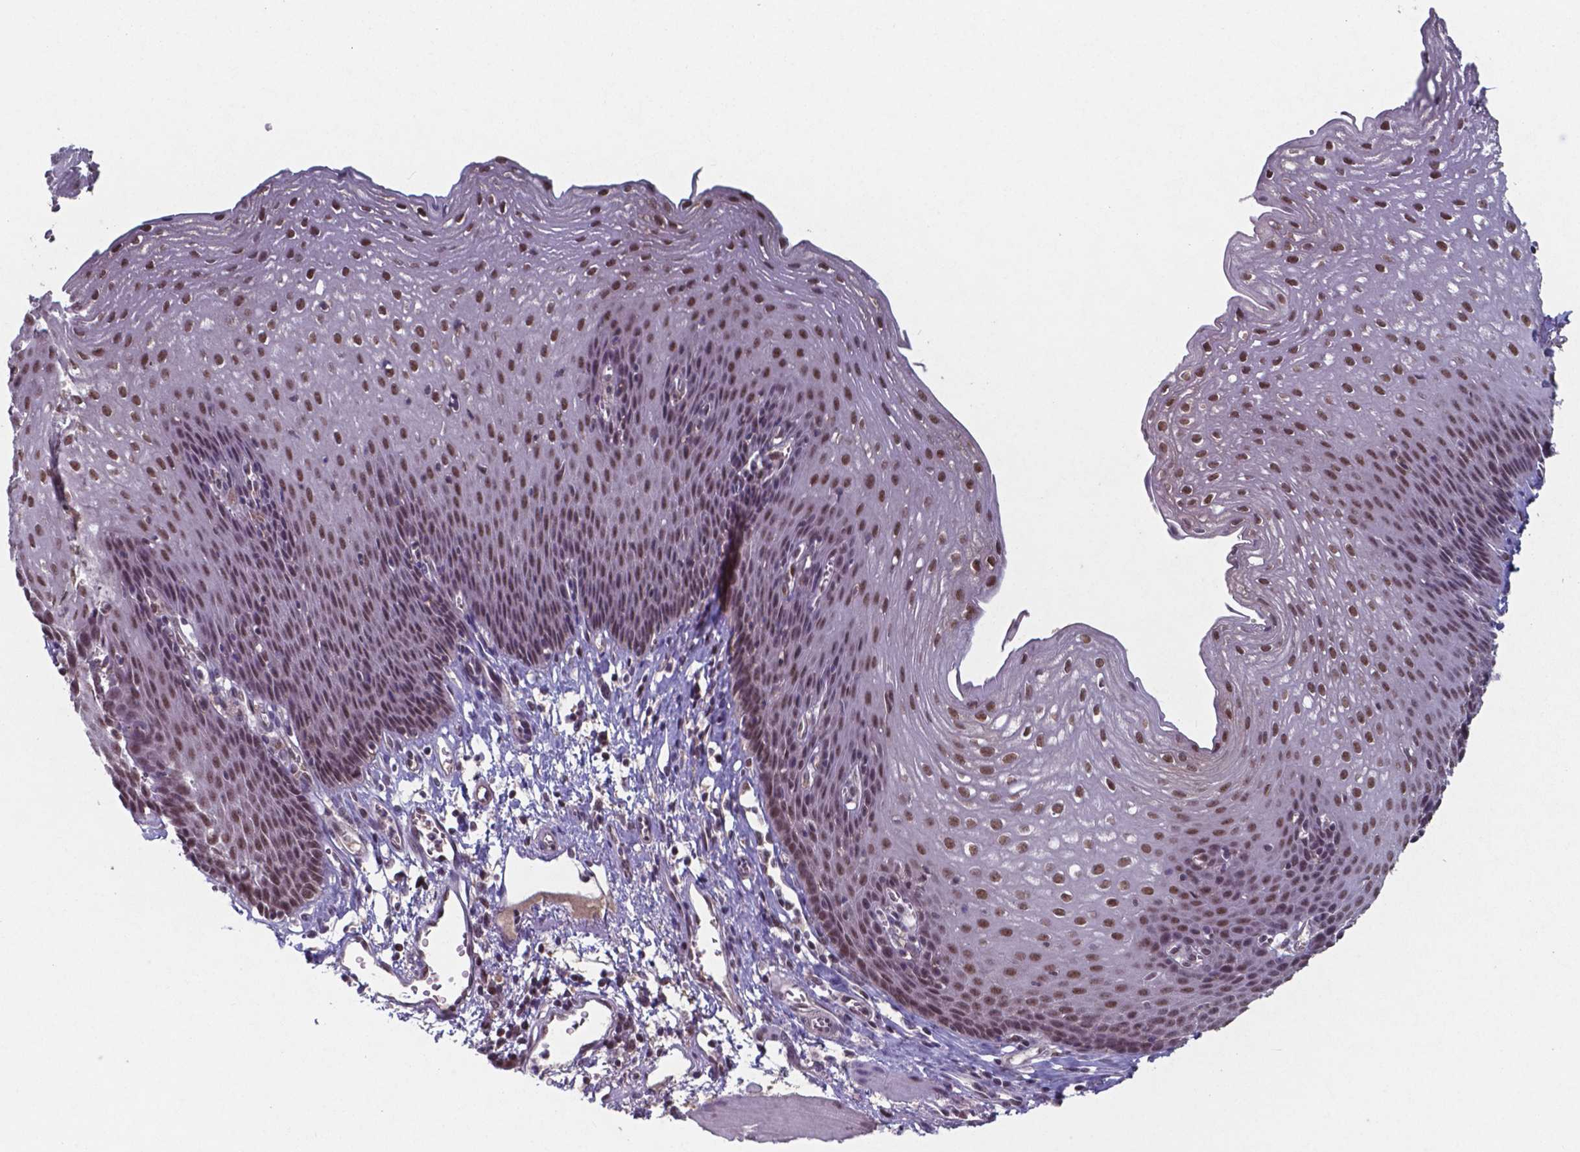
{"staining": {"intensity": "moderate", "quantity": ">75%", "location": "nuclear"}, "tissue": "esophagus", "cell_type": "Squamous epithelial cells", "image_type": "normal", "snomed": [{"axis": "morphology", "description": "Normal tissue, NOS"}, {"axis": "topography", "description": "Esophagus"}], "caption": "Immunohistochemistry (DAB (3,3'-diaminobenzidine)) staining of benign esophagus demonstrates moderate nuclear protein staining in about >75% of squamous epithelial cells. The protein of interest is stained brown, and the nuclei are stained in blue (DAB IHC with brightfield microscopy, high magnification).", "gene": "UBA1", "patient": {"sex": "female", "age": 64}}